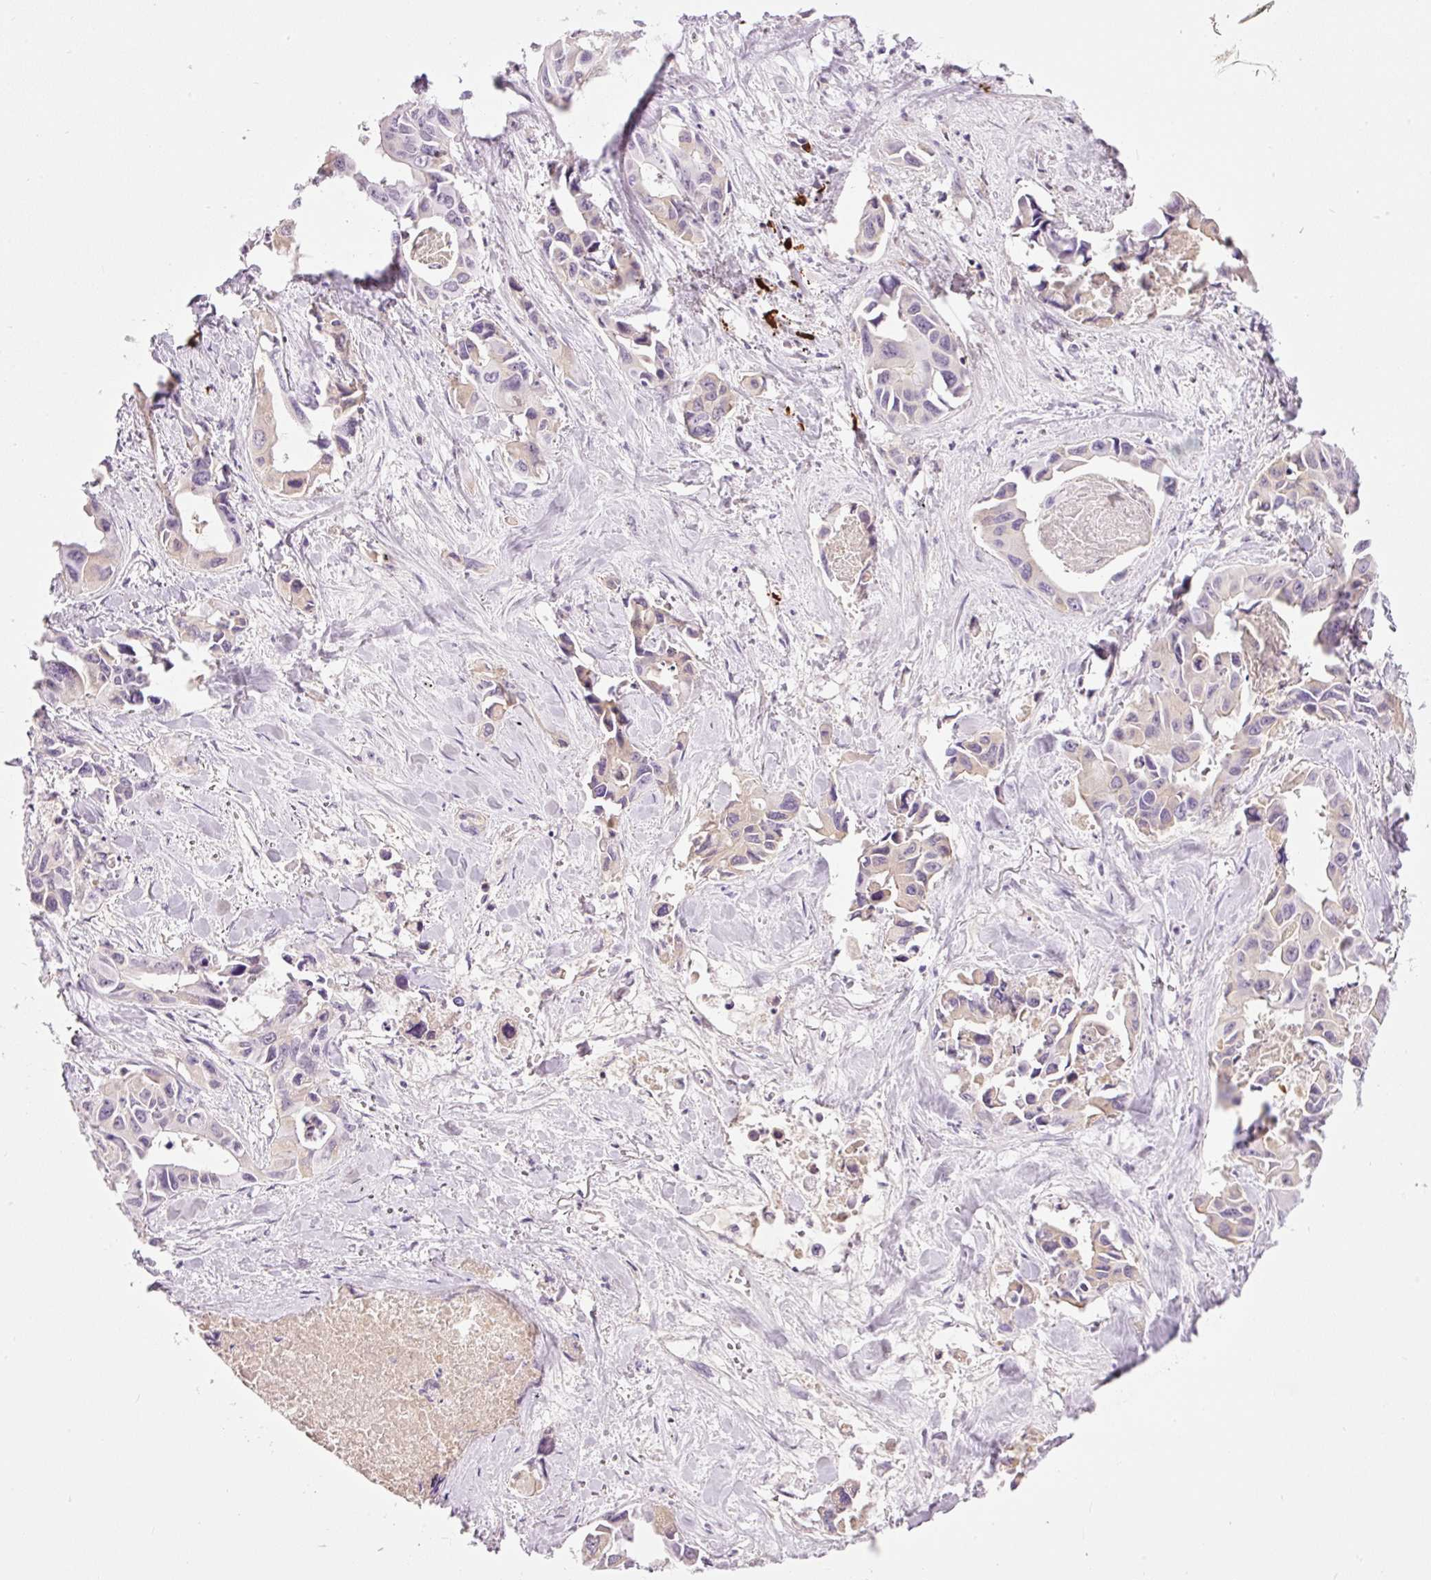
{"staining": {"intensity": "moderate", "quantity": "<25%", "location": "cytoplasmic/membranous"}, "tissue": "lung cancer", "cell_type": "Tumor cells", "image_type": "cancer", "snomed": [{"axis": "morphology", "description": "Adenocarcinoma, NOS"}, {"axis": "topography", "description": "Lung"}], "caption": "Lung cancer (adenocarcinoma) stained with DAB immunohistochemistry displays low levels of moderate cytoplasmic/membranous positivity in approximately <25% of tumor cells. The staining is performed using DAB brown chromogen to label protein expression. The nuclei are counter-stained blue using hematoxylin.", "gene": "PRPF38B", "patient": {"sex": "male", "age": 64}}